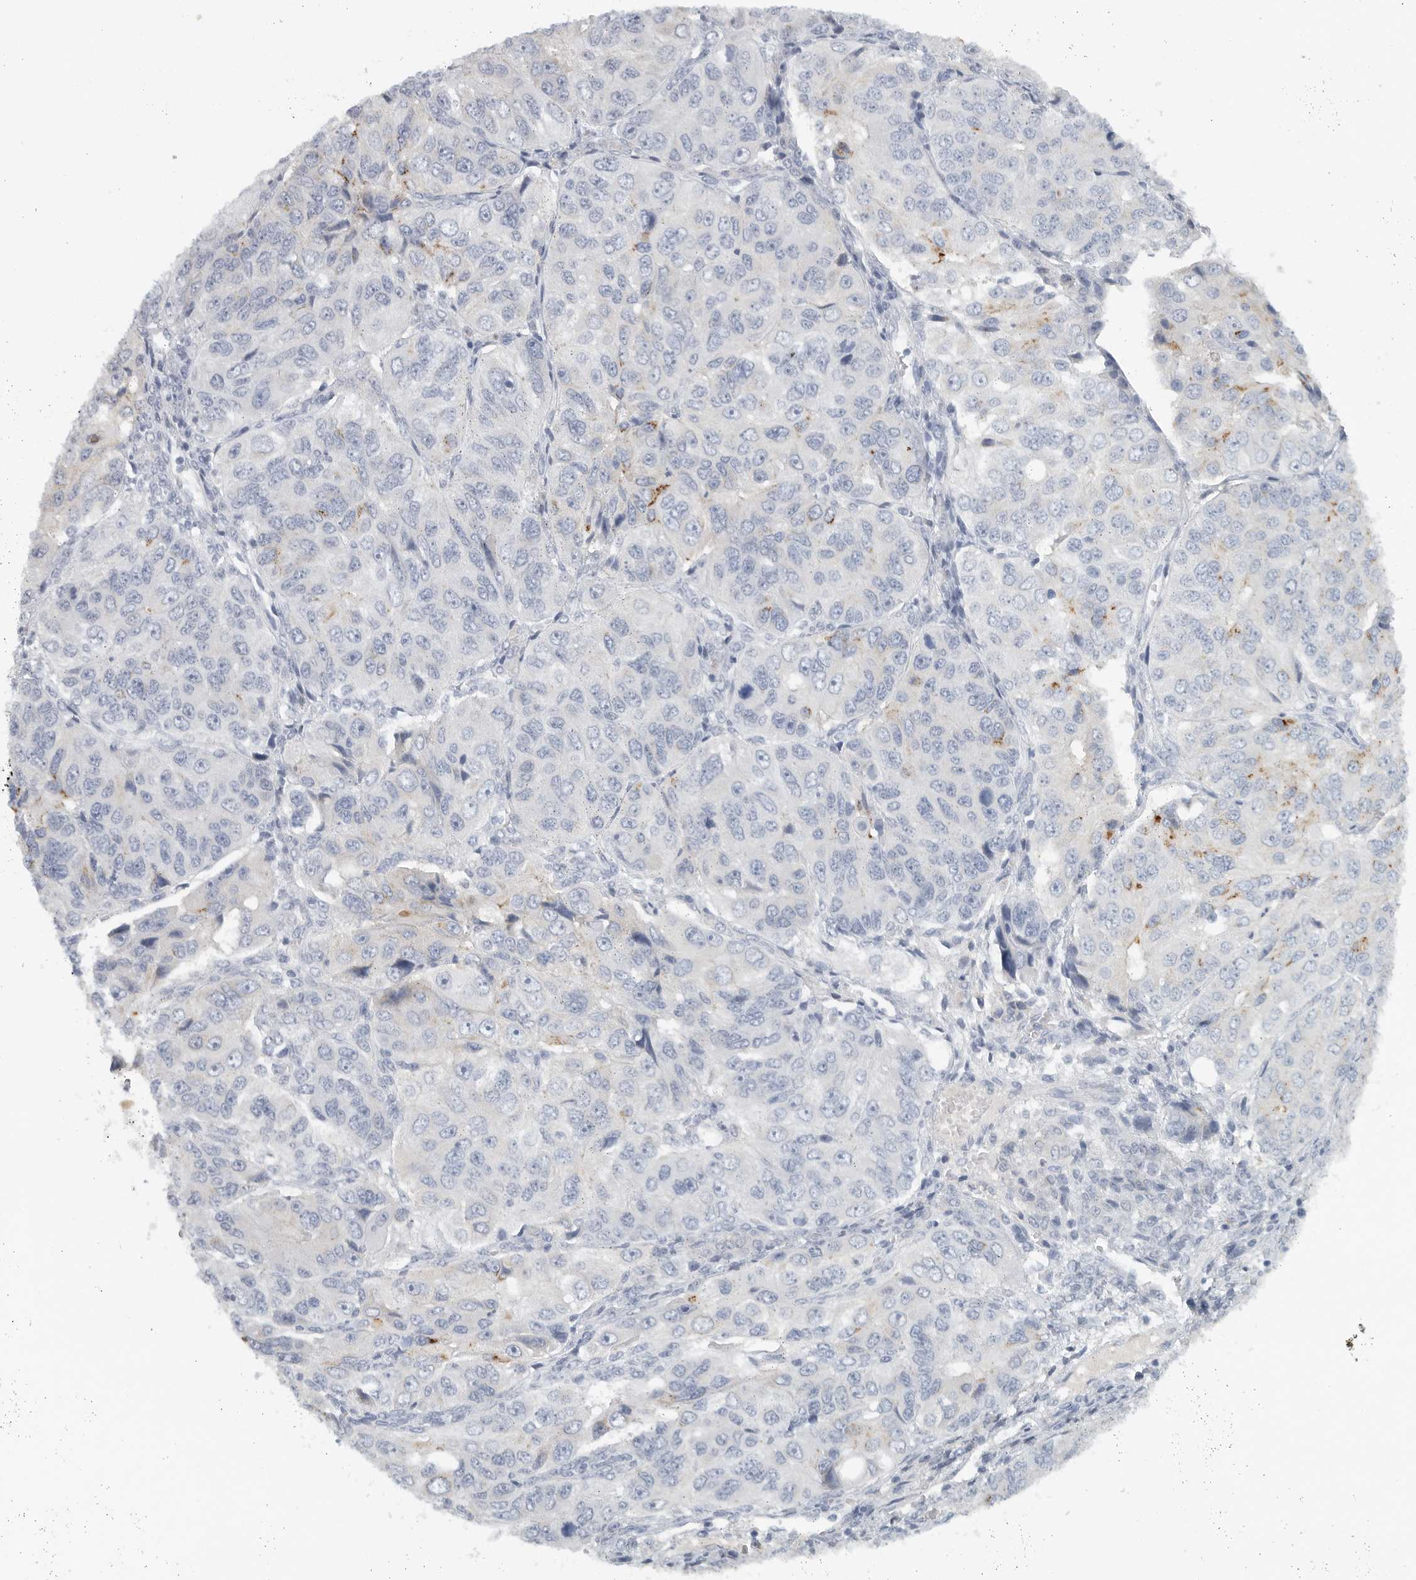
{"staining": {"intensity": "negative", "quantity": "none", "location": "none"}, "tissue": "ovarian cancer", "cell_type": "Tumor cells", "image_type": "cancer", "snomed": [{"axis": "morphology", "description": "Carcinoma, endometroid"}, {"axis": "topography", "description": "Ovary"}], "caption": "Tumor cells show no significant protein staining in ovarian cancer (endometroid carcinoma). (DAB (3,3'-diaminobenzidine) immunohistochemistry (IHC) with hematoxylin counter stain).", "gene": "PAM", "patient": {"sex": "female", "age": 51}}